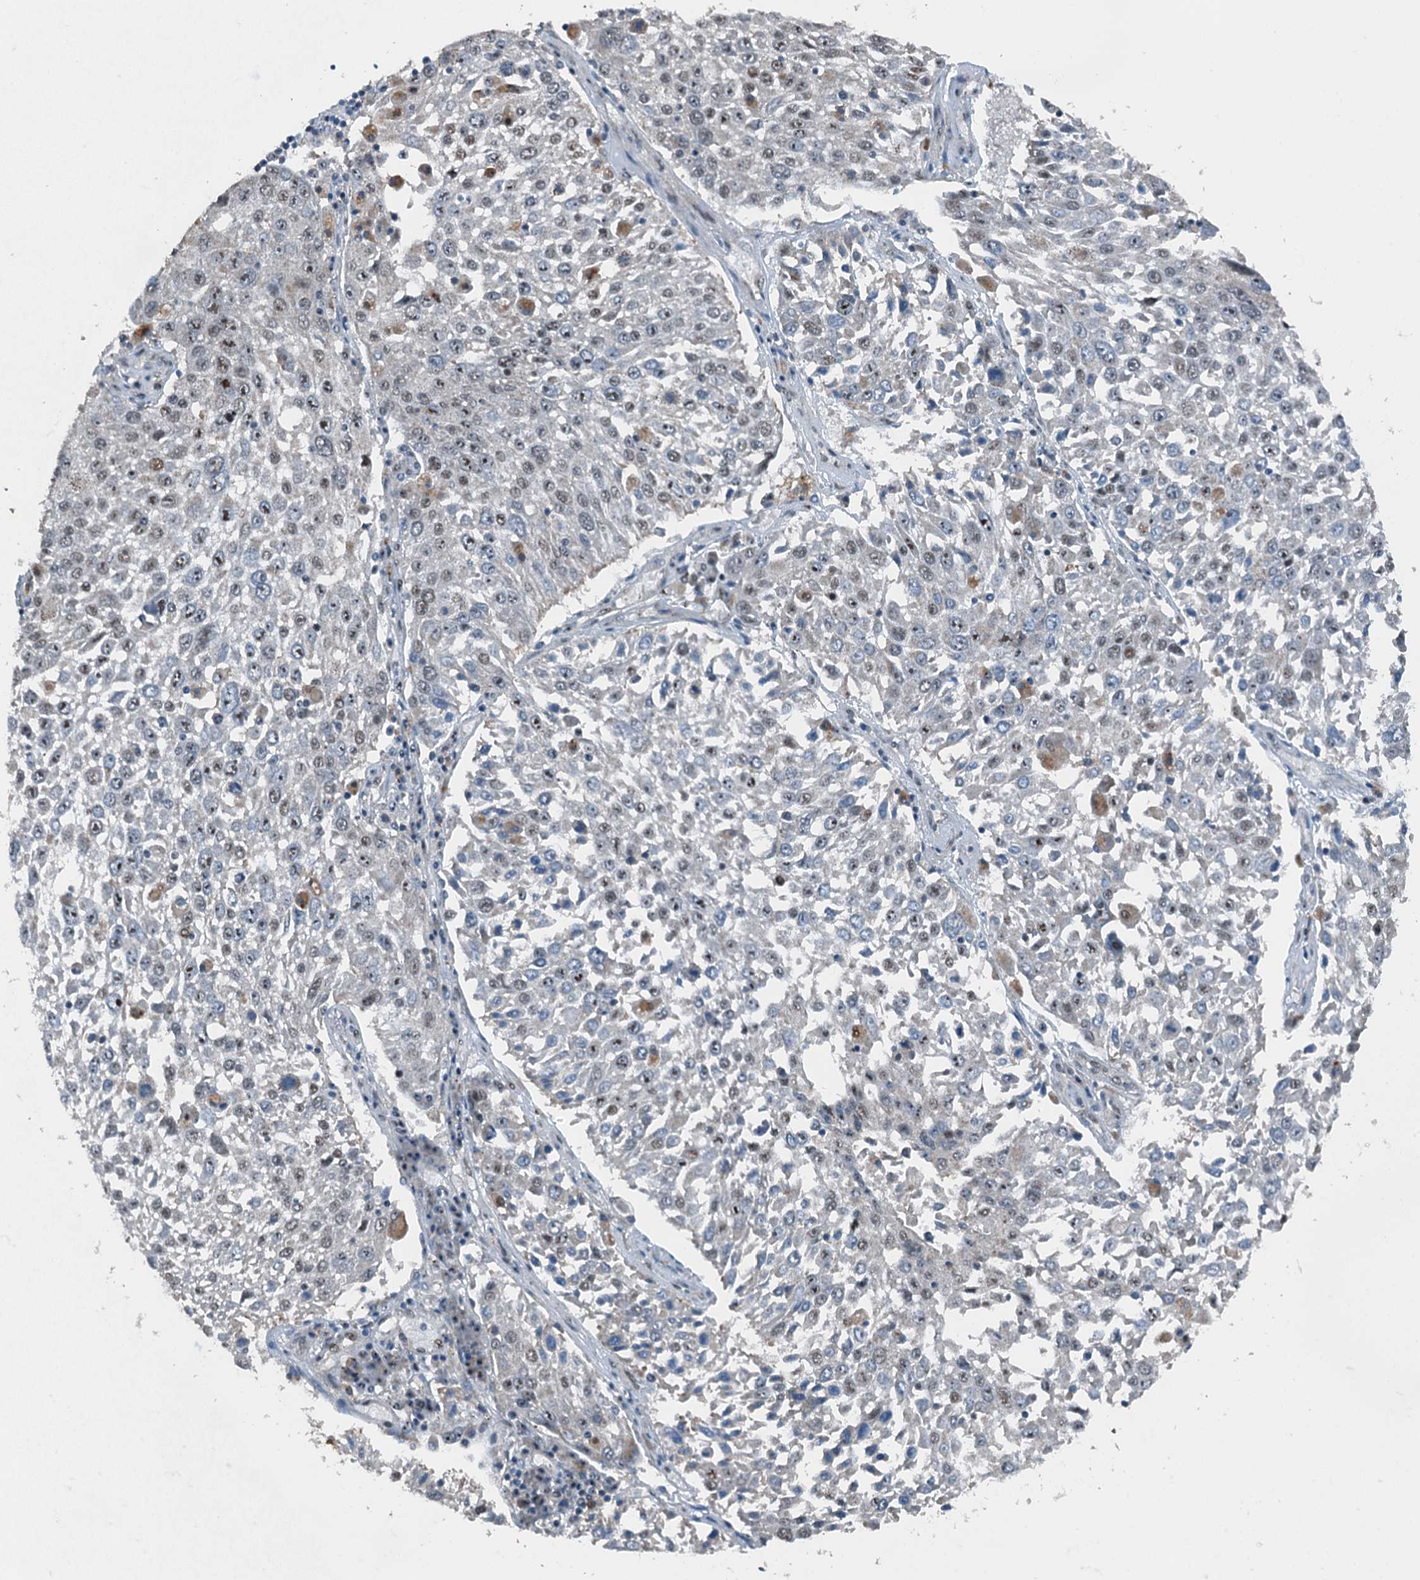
{"staining": {"intensity": "weak", "quantity": "<25%", "location": "nuclear"}, "tissue": "lung cancer", "cell_type": "Tumor cells", "image_type": "cancer", "snomed": [{"axis": "morphology", "description": "Squamous cell carcinoma, NOS"}, {"axis": "topography", "description": "Lung"}], "caption": "Lung cancer (squamous cell carcinoma) stained for a protein using immunohistochemistry shows no staining tumor cells.", "gene": "BMERB1", "patient": {"sex": "male", "age": 65}}